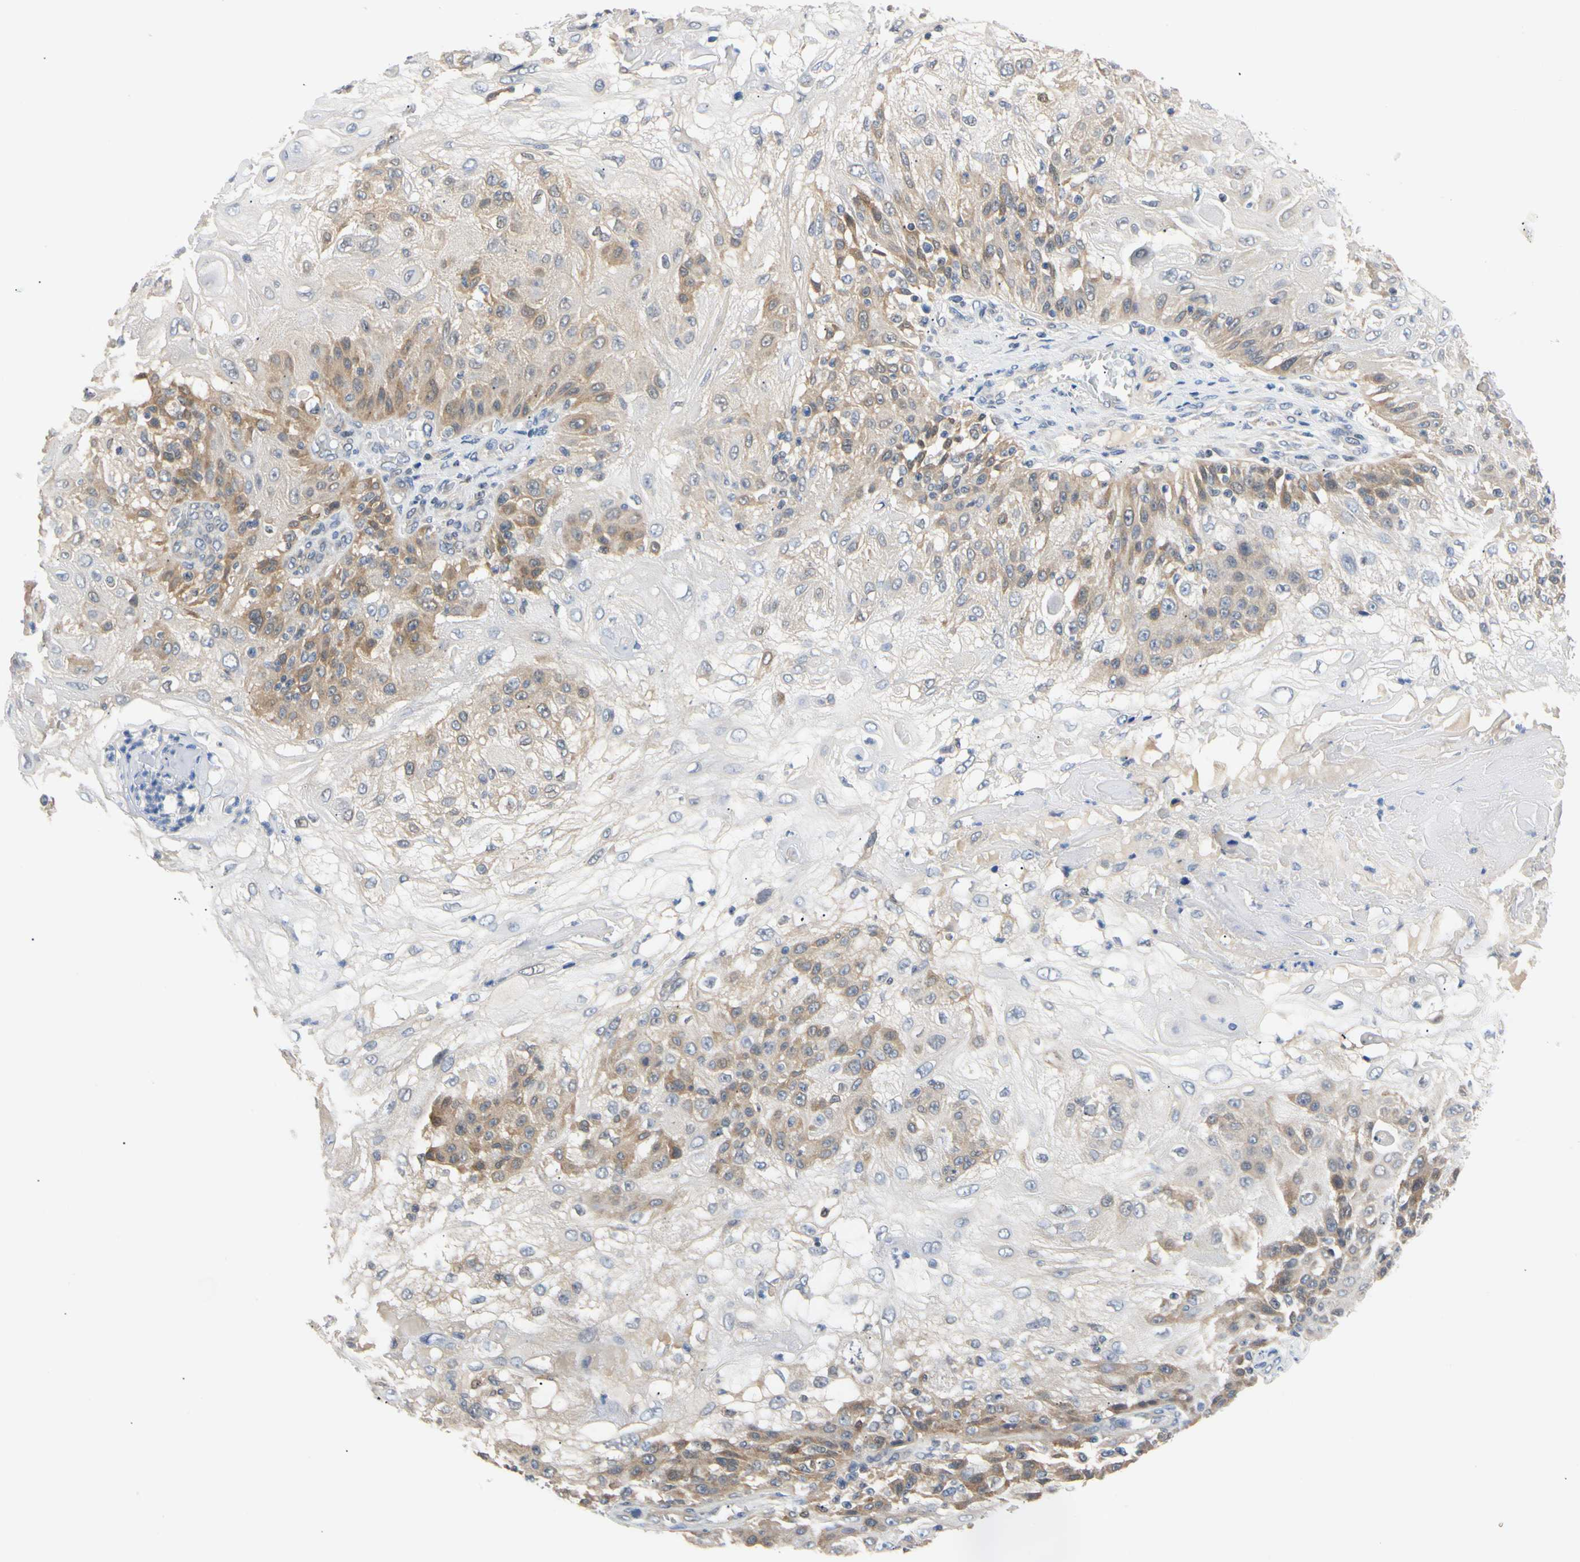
{"staining": {"intensity": "moderate", "quantity": "25%-75%", "location": "cytoplasmic/membranous"}, "tissue": "skin cancer", "cell_type": "Tumor cells", "image_type": "cancer", "snomed": [{"axis": "morphology", "description": "Normal tissue, NOS"}, {"axis": "morphology", "description": "Squamous cell carcinoma, NOS"}, {"axis": "topography", "description": "Skin"}], "caption": "Skin squamous cell carcinoma tissue exhibits moderate cytoplasmic/membranous expression in about 25%-75% of tumor cells, visualized by immunohistochemistry.", "gene": "SEC23B", "patient": {"sex": "female", "age": 83}}